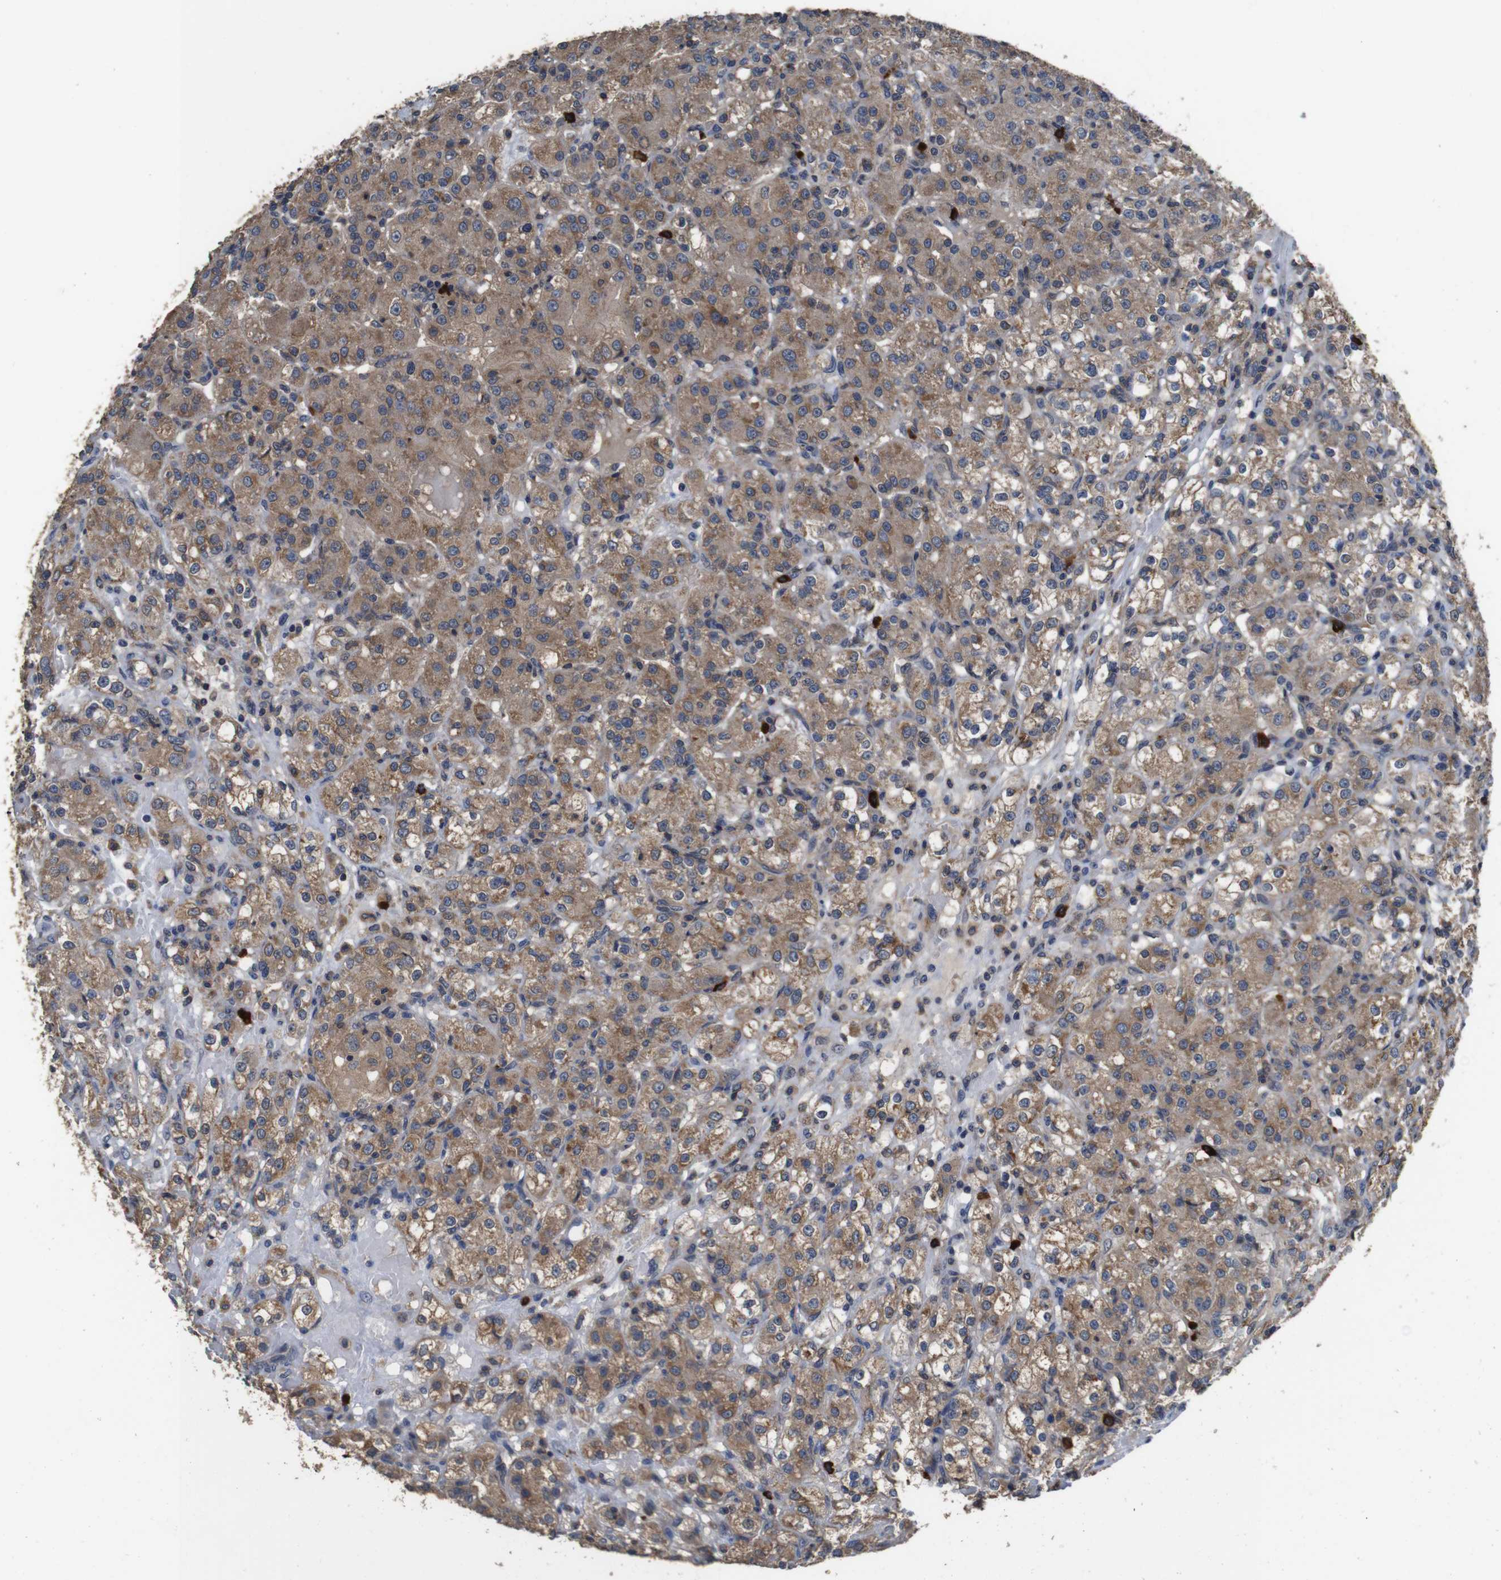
{"staining": {"intensity": "moderate", "quantity": ">75%", "location": "cytoplasmic/membranous"}, "tissue": "renal cancer", "cell_type": "Tumor cells", "image_type": "cancer", "snomed": [{"axis": "morphology", "description": "Normal tissue, NOS"}, {"axis": "morphology", "description": "Adenocarcinoma, NOS"}, {"axis": "topography", "description": "Kidney"}], "caption": "Immunohistochemical staining of renal cancer (adenocarcinoma) exhibits moderate cytoplasmic/membranous protein positivity in about >75% of tumor cells. The protein is stained brown, and the nuclei are stained in blue (DAB IHC with brightfield microscopy, high magnification).", "gene": "GLIPR1", "patient": {"sex": "male", "age": 61}}